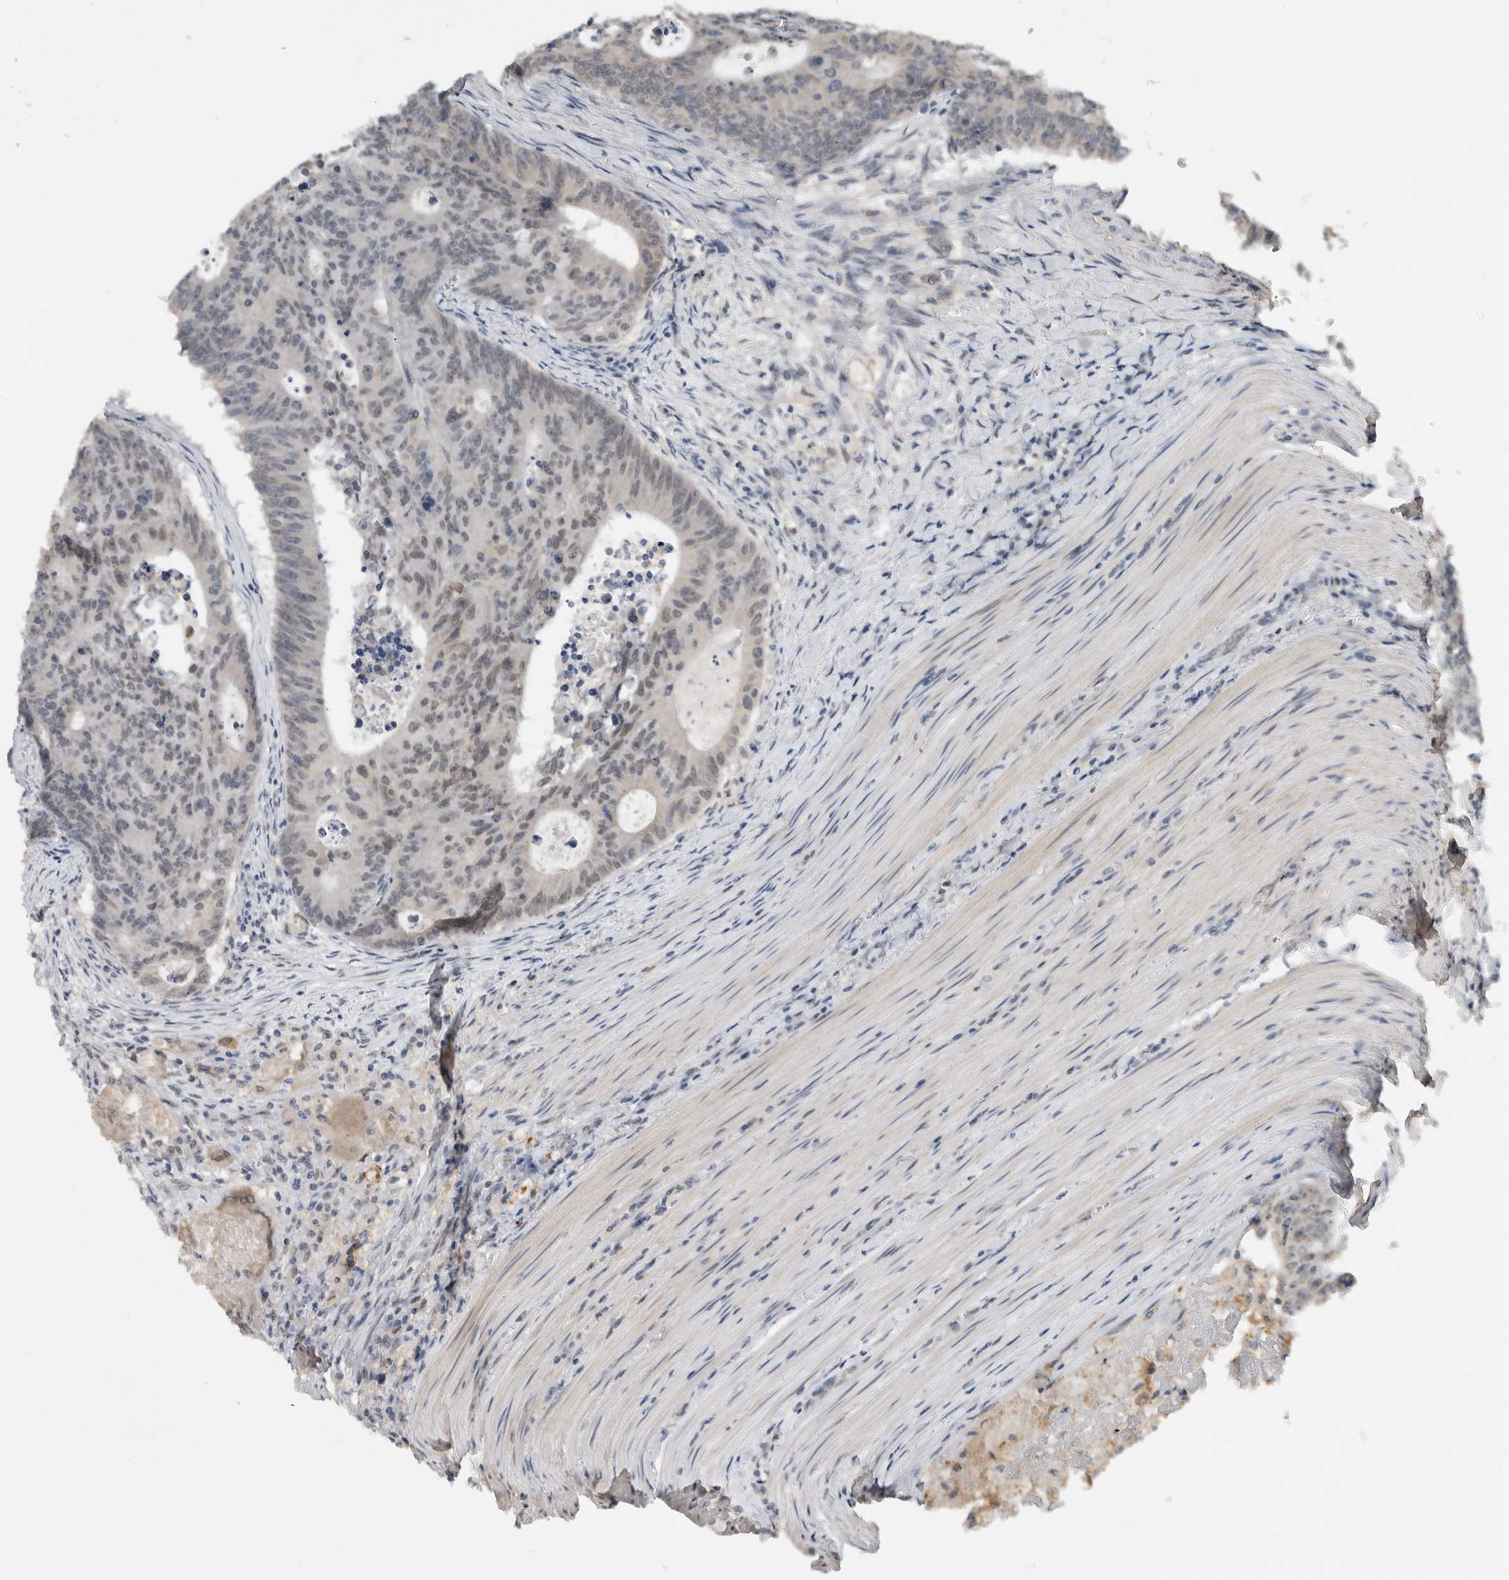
{"staining": {"intensity": "weak", "quantity": "<25%", "location": "nuclear"}, "tissue": "colorectal cancer", "cell_type": "Tumor cells", "image_type": "cancer", "snomed": [{"axis": "morphology", "description": "Adenocarcinoma, NOS"}, {"axis": "topography", "description": "Colon"}], "caption": "Human colorectal cancer (adenocarcinoma) stained for a protein using immunohistochemistry displays no expression in tumor cells.", "gene": "PRXL2A", "patient": {"sex": "male", "age": 87}}